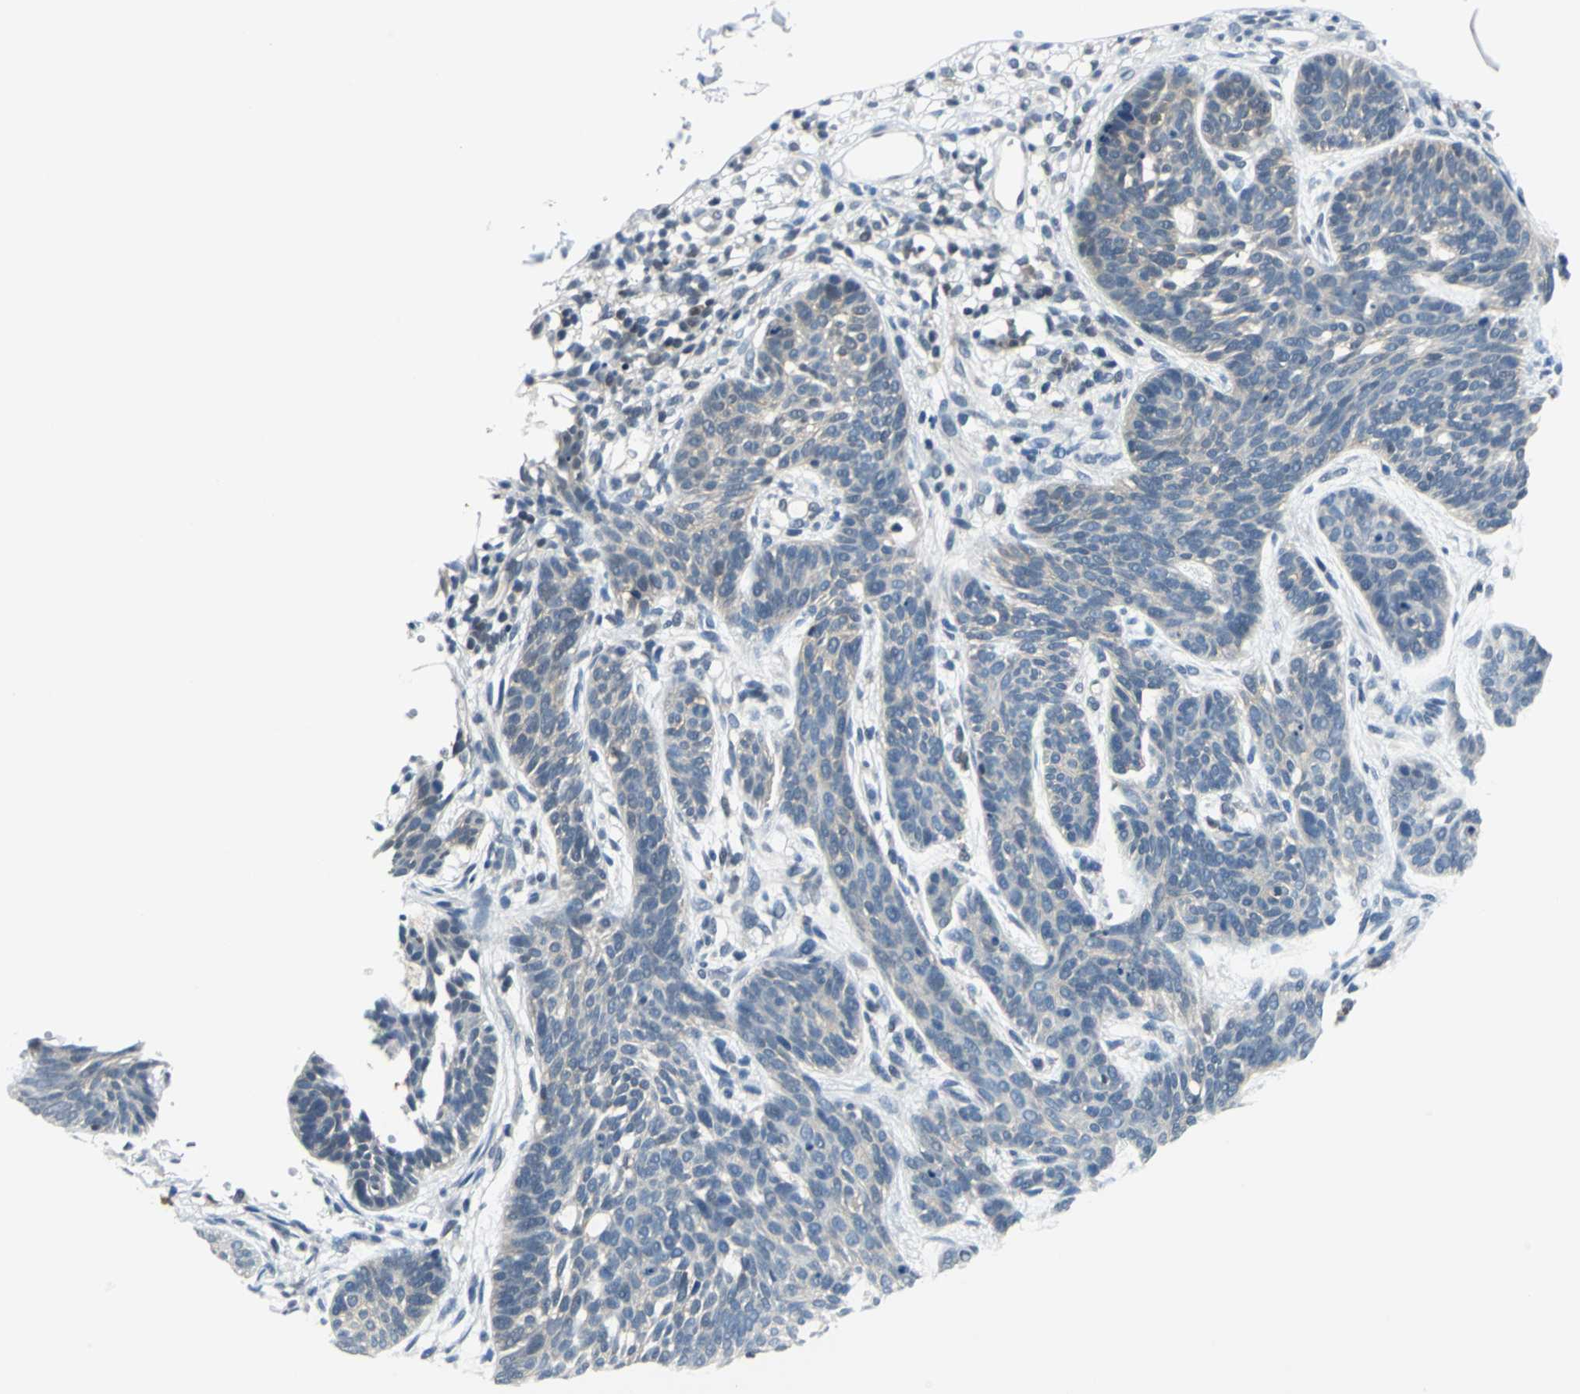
{"staining": {"intensity": "negative", "quantity": "none", "location": "none"}, "tissue": "skin cancer", "cell_type": "Tumor cells", "image_type": "cancer", "snomed": [{"axis": "morphology", "description": "Normal tissue, NOS"}, {"axis": "morphology", "description": "Basal cell carcinoma"}, {"axis": "topography", "description": "Skin"}], "caption": "Skin basal cell carcinoma was stained to show a protein in brown. There is no significant expression in tumor cells.", "gene": "PSME1", "patient": {"sex": "female", "age": 69}}